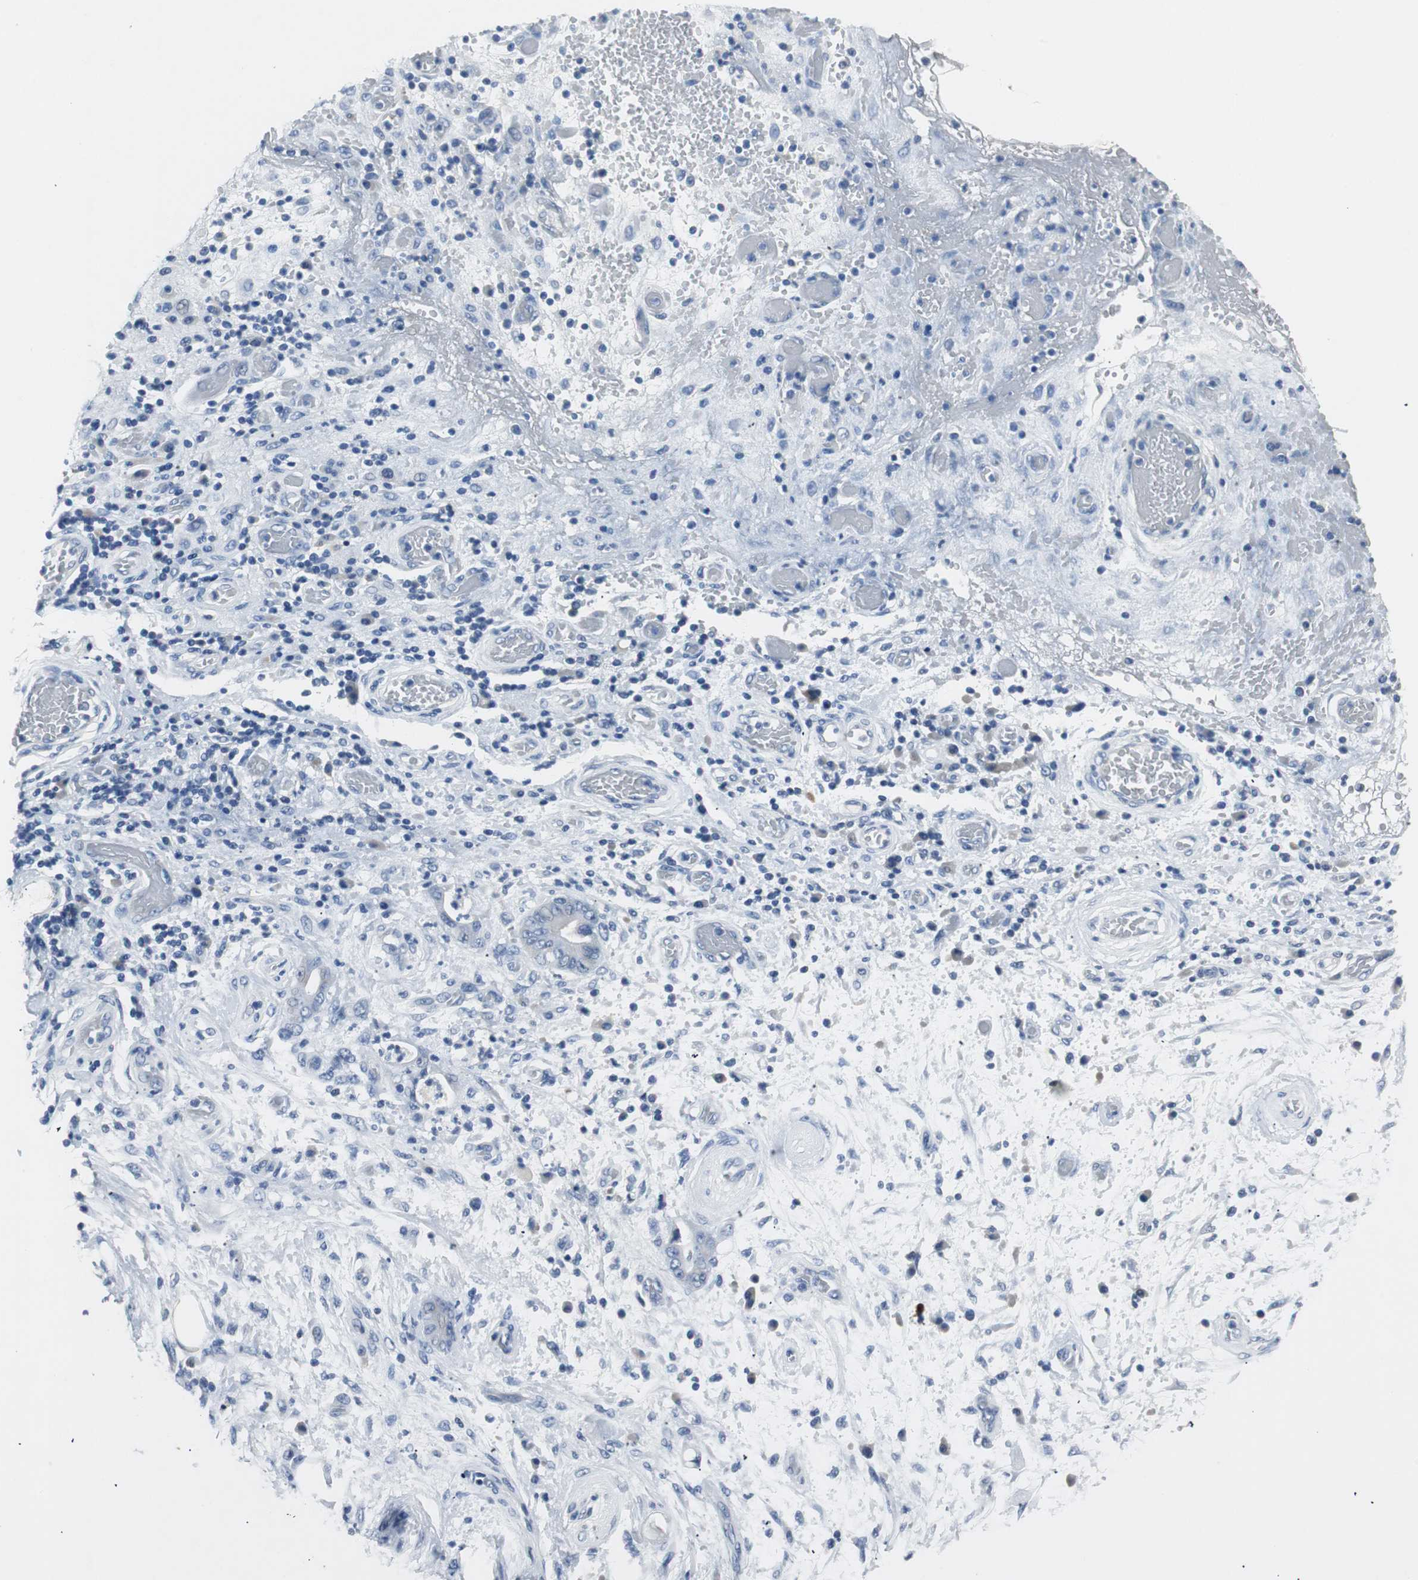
{"staining": {"intensity": "negative", "quantity": "none", "location": "none"}, "tissue": "stomach cancer", "cell_type": "Tumor cells", "image_type": "cancer", "snomed": [{"axis": "morphology", "description": "Adenocarcinoma, NOS"}, {"axis": "topography", "description": "Stomach"}], "caption": "Immunohistochemistry (IHC) of stomach cancer displays no positivity in tumor cells.", "gene": "LRP2", "patient": {"sex": "female", "age": 73}}